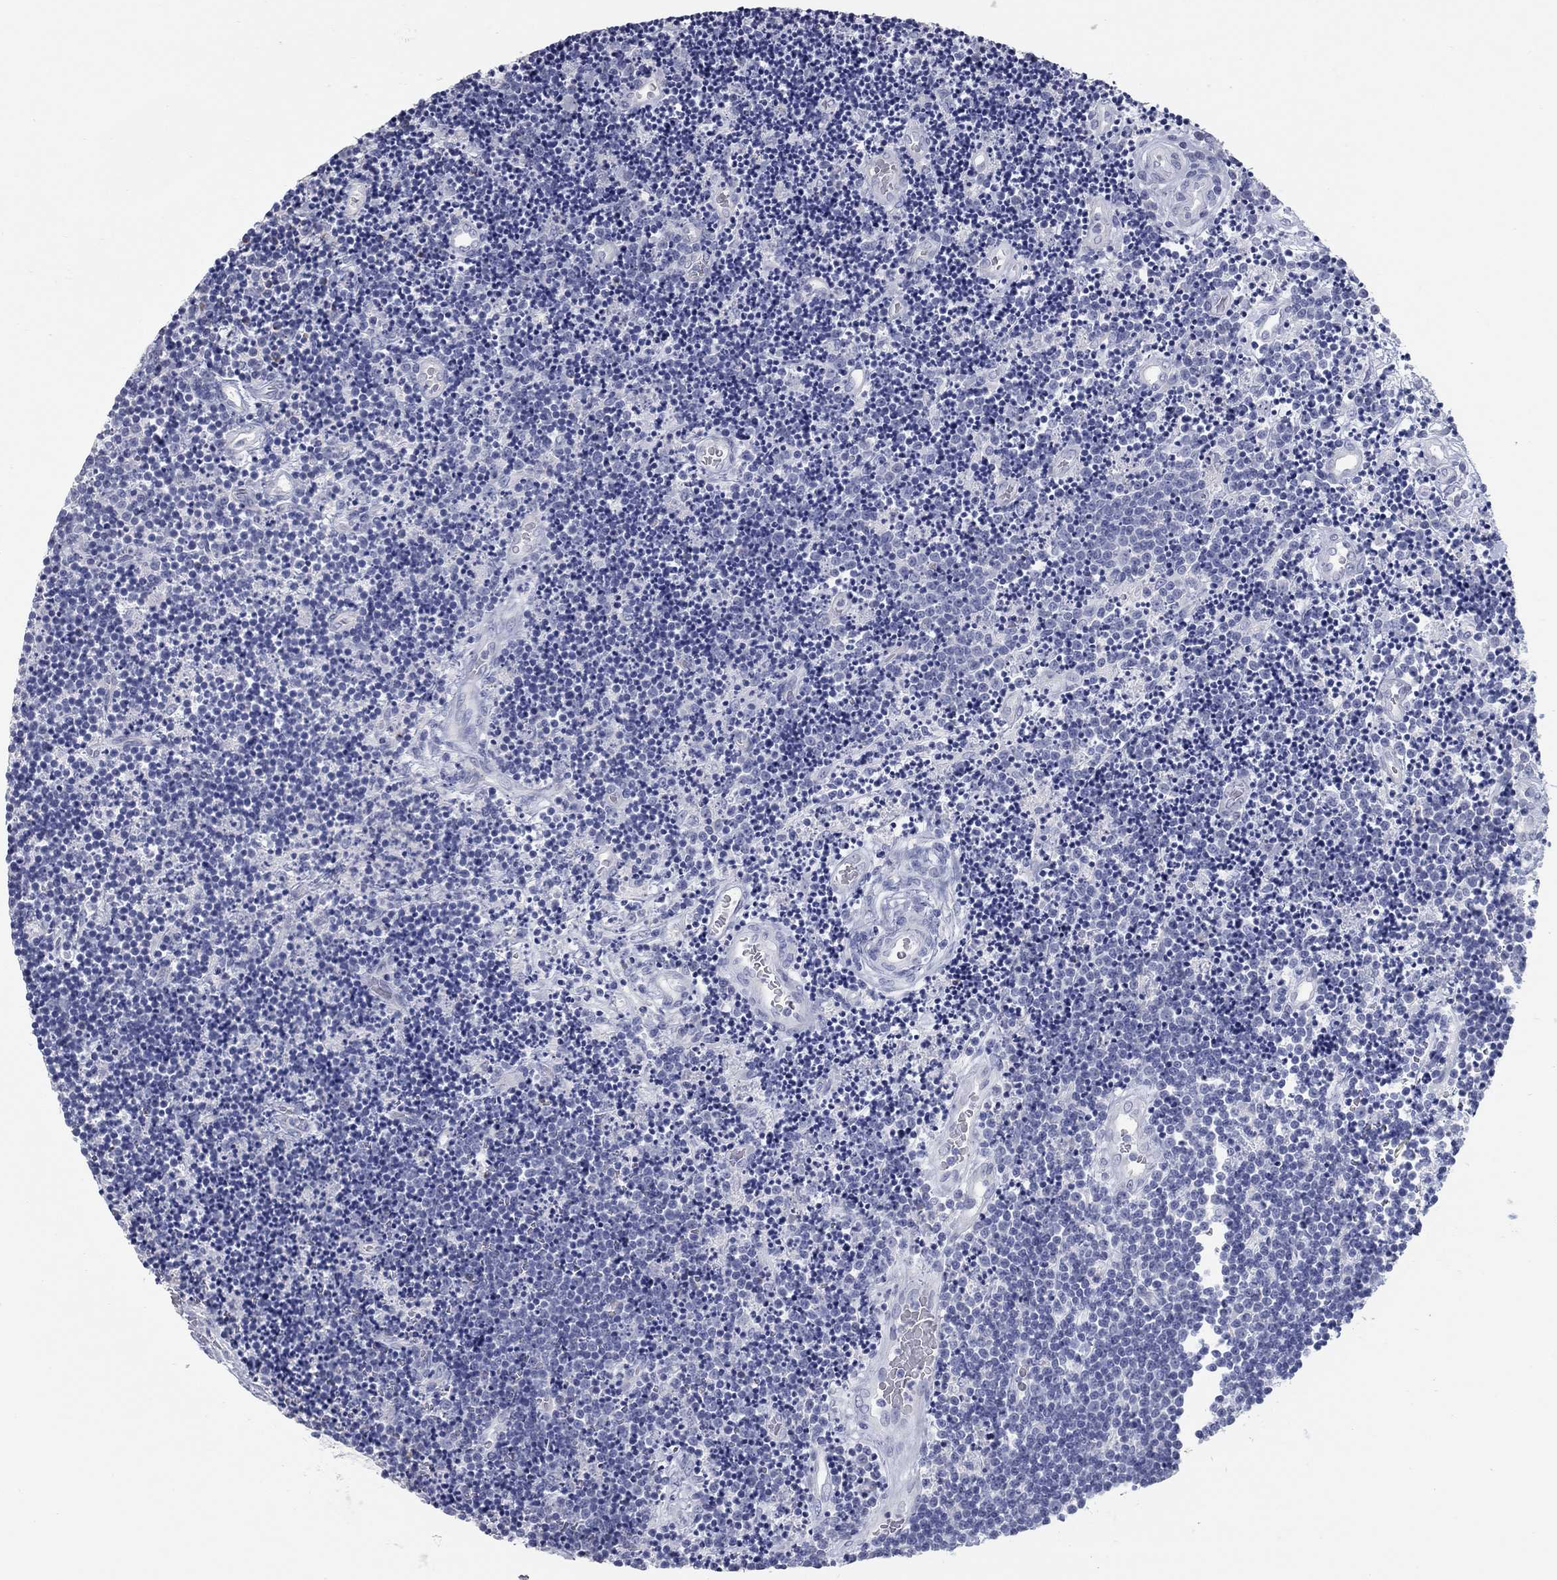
{"staining": {"intensity": "negative", "quantity": "none", "location": "none"}, "tissue": "lymphoma", "cell_type": "Tumor cells", "image_type": "cancer", "snomed": [{"axis": "morphology", "description": "Malignant lymphoma, non-Hodgkin's type, Low grade"}, {"axis": "topography", "description": "Brain"}], "caption": "Tumor cells are negative for brown protein staining in low-grade malignant lymphoma, non-Hodgkin's type.", "gene": "TAC1", "patient": {"sex": "female", "age": 66}}